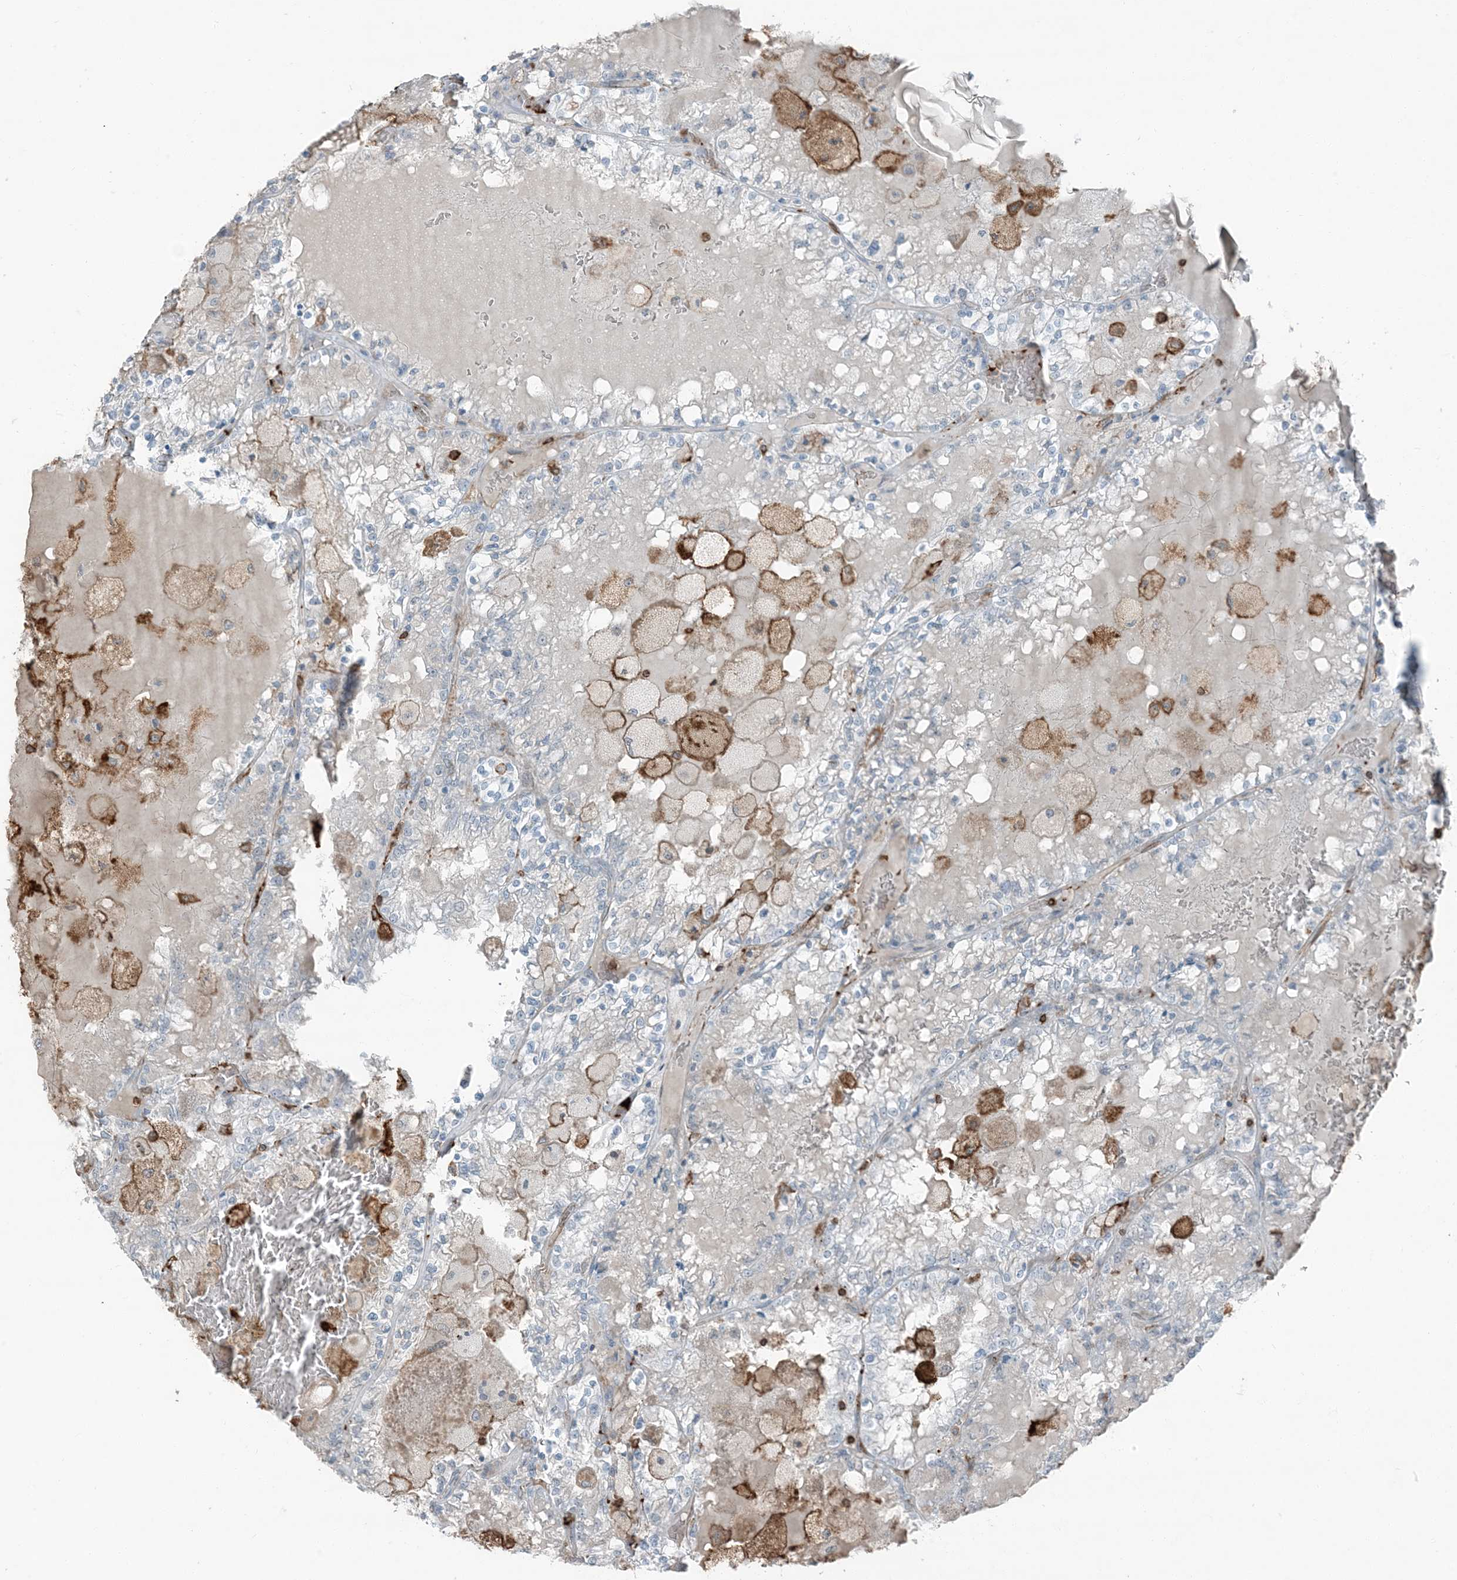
{"staining": {"intensity": "negative", "quantity": "none", "location": "none"}, "tissue": "renal cancer", "cell_type": "Tumor cells", "image_type": "cancer", "snomed": [{"axis": "morphology", "description": "Adenocarcinoma, NOS"}, {"axis": "topography", "description": "Kidney"}], "caption": "The photomicrograph reveals no staining of tumor cells in renal cancer (adenocarcinoma).", "gene": "APOBEC3C", "patient": {"sex": "female", "age": 56}}